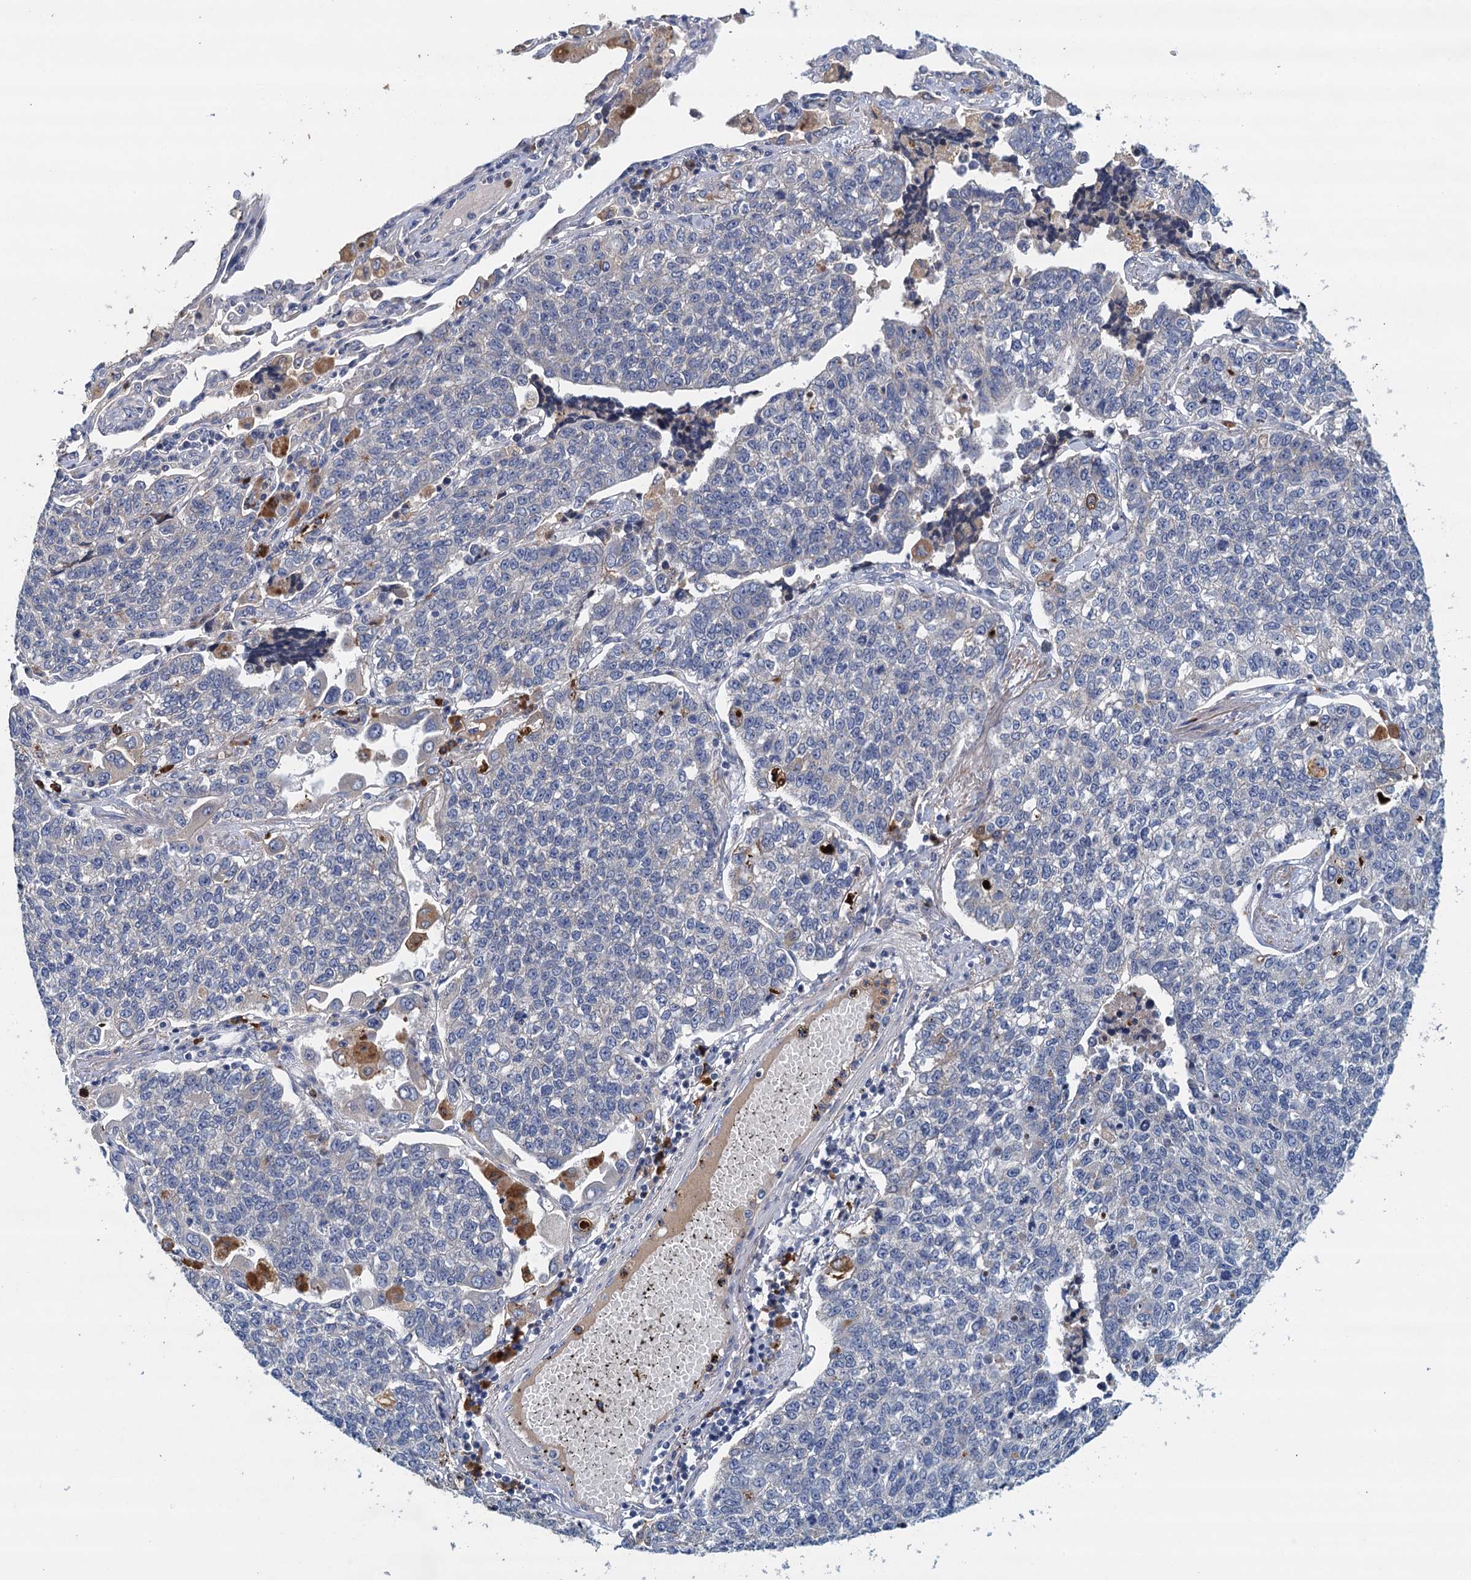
{"staining": {"intensity": "negative", "quantity": "none", "location": "none"}, "tissue": "lung cancer", "cell_type": "Tumor cells", "image_type": "cancer", "snomed": [{"axis": "morphology", "description": "Adenocarcinoma, NOS"}, {"axis": "topography", "description": "Lung"}], "caption": "Immunohistochemistry (IHC) of human lung cancer reveals no positivity in tumor cells.", "gene": "TPCN1", "patient": {"sex": "male", "age": 49}}